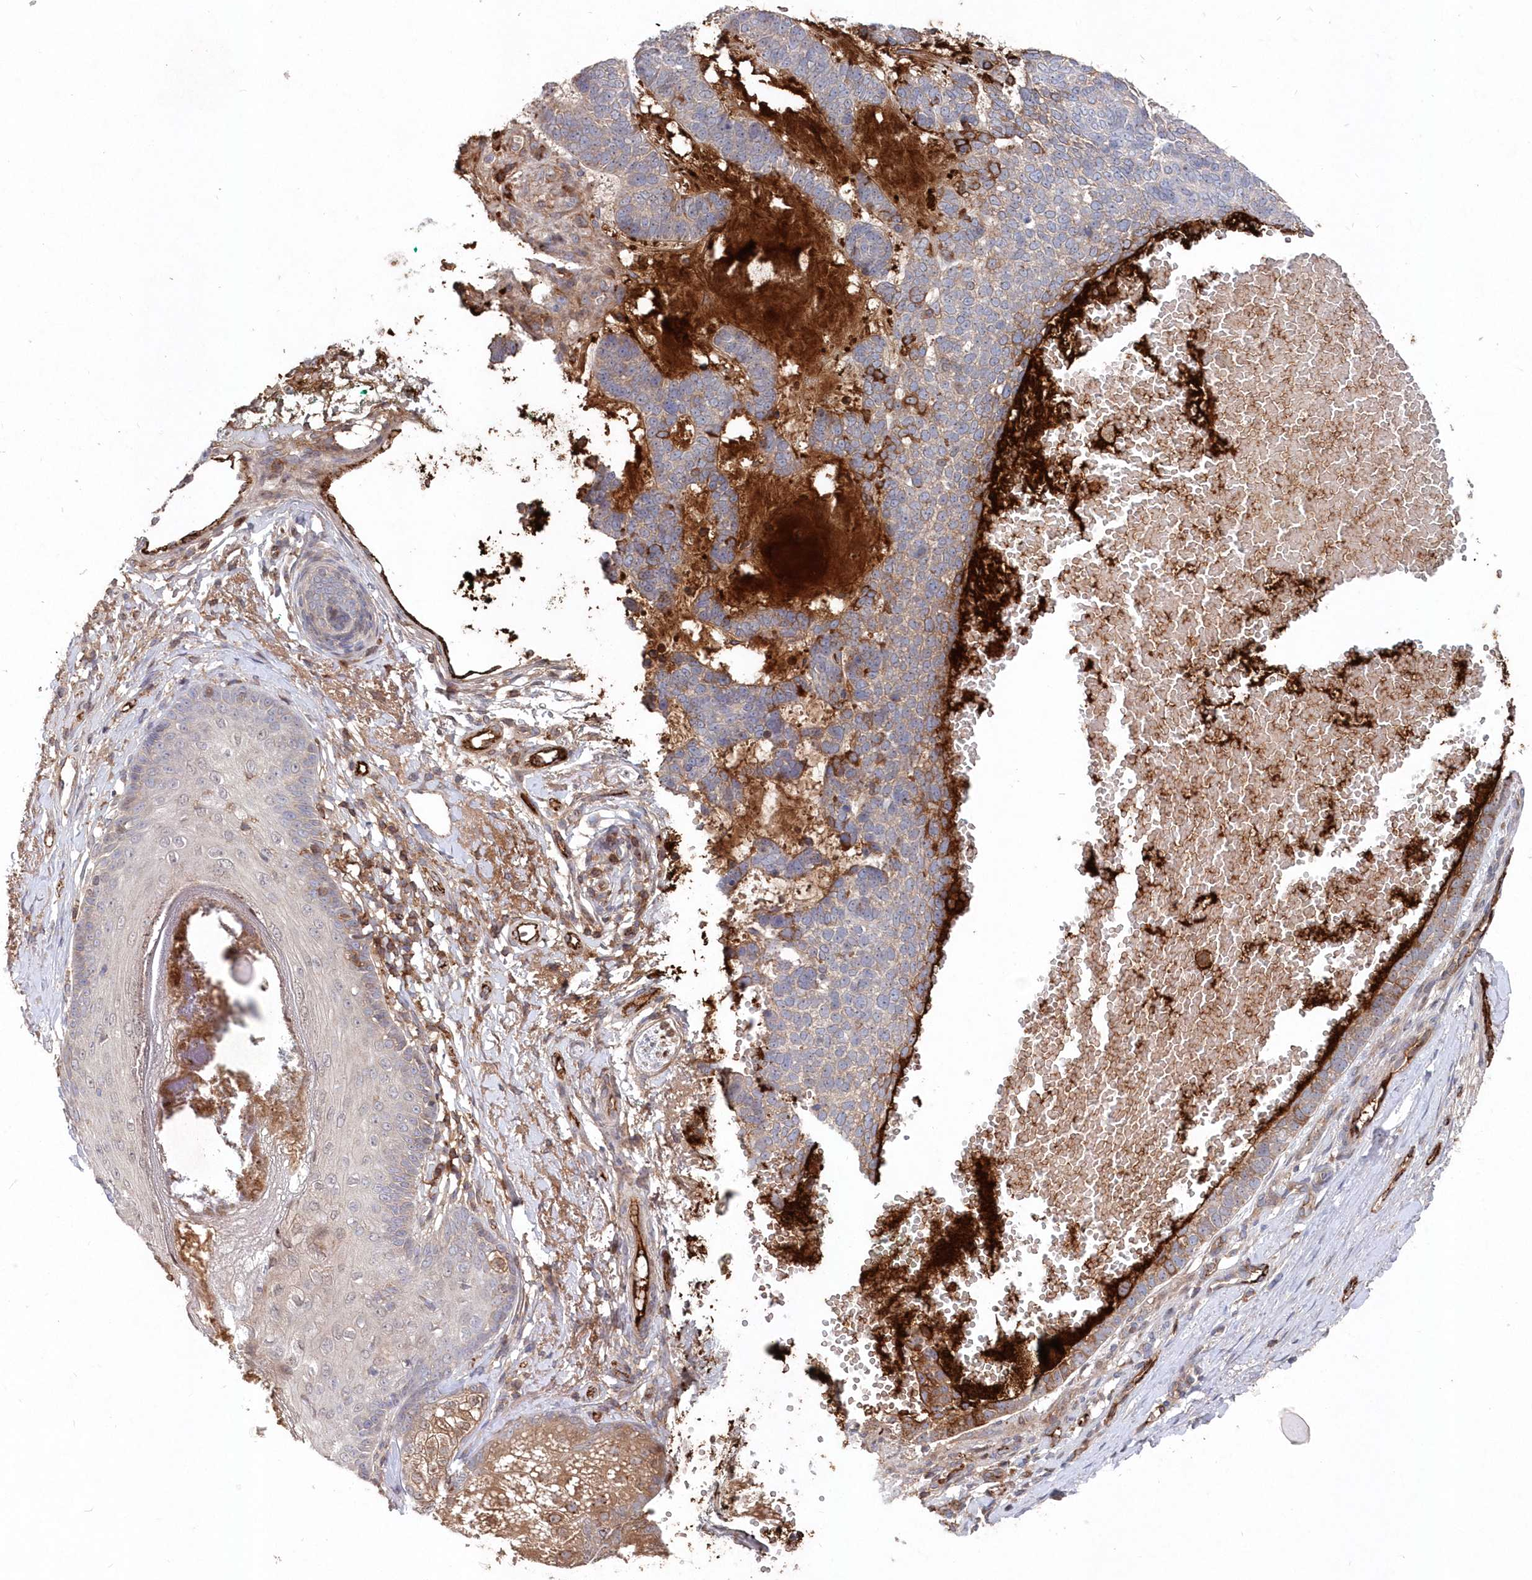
{"staining": {"intensity": "negative", "quantity": "none", "location": "none"}, "tissue": "skin cancer", "cell_type": "Tumor cells", "image_type": "cancer", "snomed": [{"axis": "morphology", "description": "Basal cell carcinoma"}, {"axis": "topography", "description": "Skin"}], "caption": "This is a micrograph of IHC staining of skin cancer, which shows no positivity in tumor cells. (IHC, brightfield microscopy, high magnification).", "gene": "ABHD14B", "patient": {"sex": "female", "age": 81}}